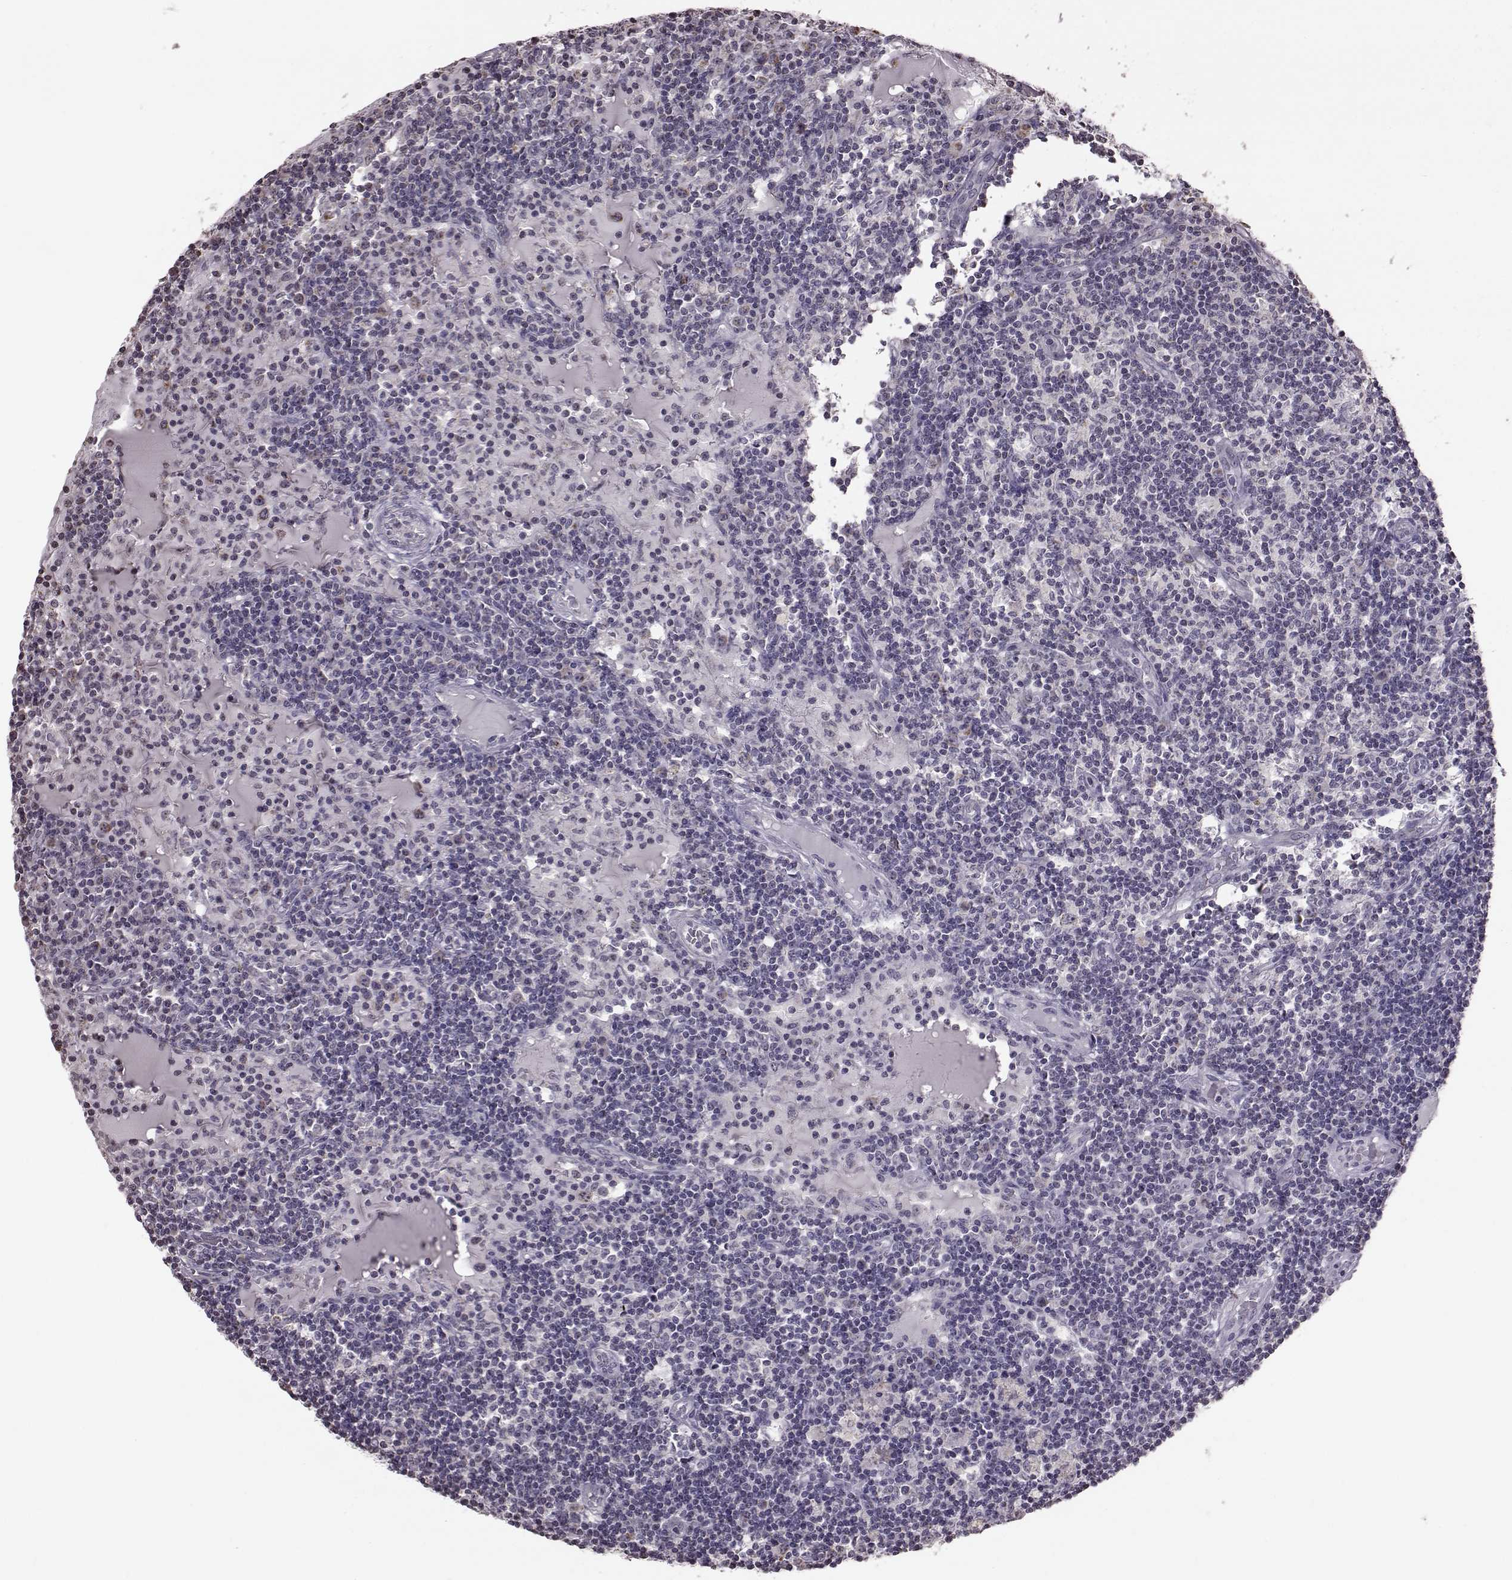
{"staining": {"intensity": "negative", "quantity": "none", "location": "none"}, "tissue": "lymph node", "cell_type": "Germinal center cells", "image_type": "normal", "snomed": [{"axis": "morphology", "description": "Normal tissue, NOS"}, {"axis": "topography", "description": "Lymph node"}], "caption": "IHC of benign human lymph node exhibits no positivity in germinal center cells.", "gene": "ALDH3A1", "patient": {"sex": "female", "age": 72}}